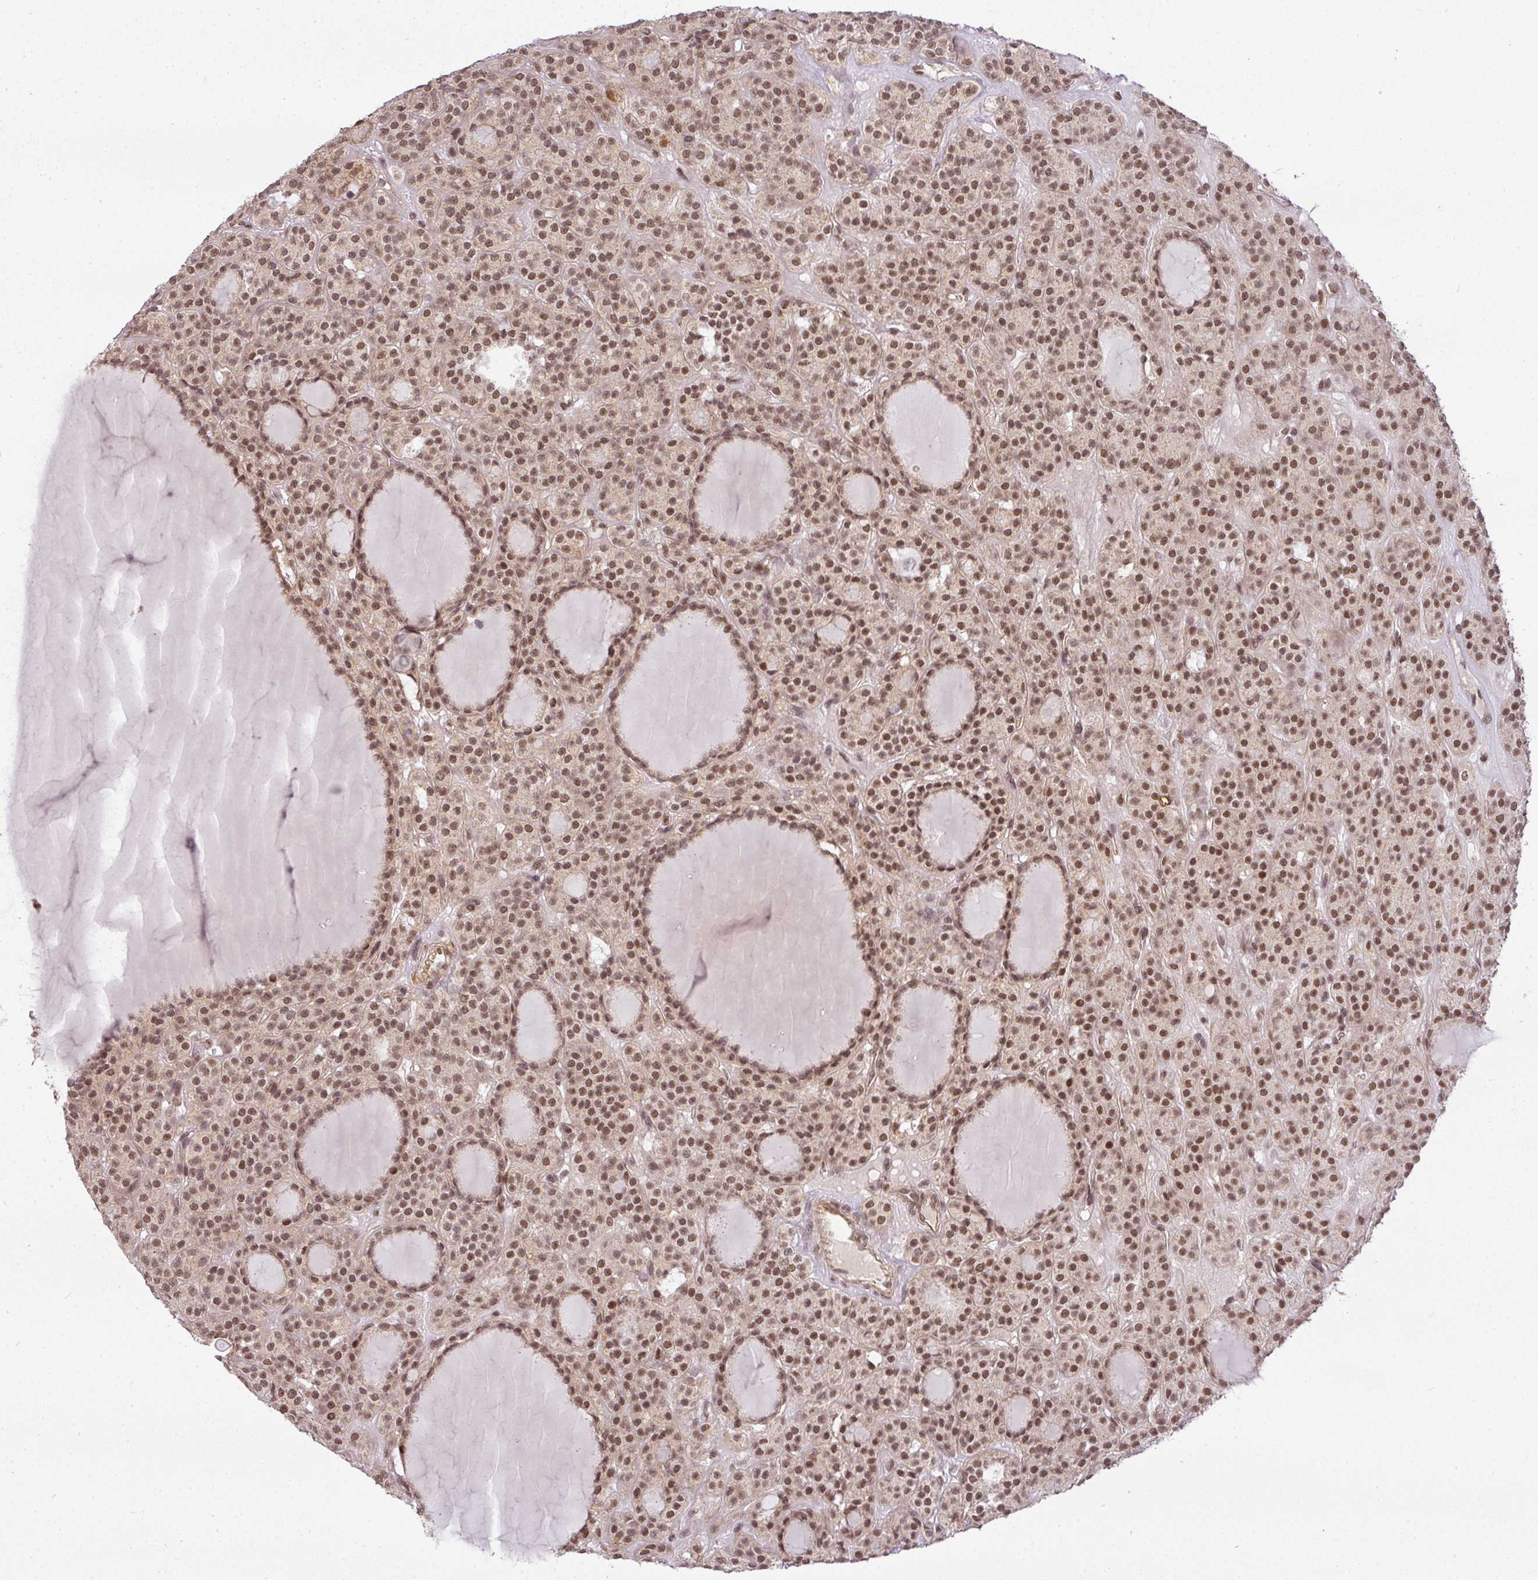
{"staining": {"intensity": "moderate", "quantity": ">75%", "location": "nuclear"}, "tissue": "thyroid cancer", "cell_type": "Tumor cells", "image_type": "cancer", "snomed": [{"axis": "morphology", "description": "Follicular adenoma carcinoma, NOS"}, {"axis": "topography", "description": "Thyroid gland"}], "caption": "Immunohistochemical staining of thyroid cancer exhibits moderate nuclear protein expression in about >75% of tumor cells.", "gene": "C1orf226", "patient": {"sex": "female", "age": 63}}